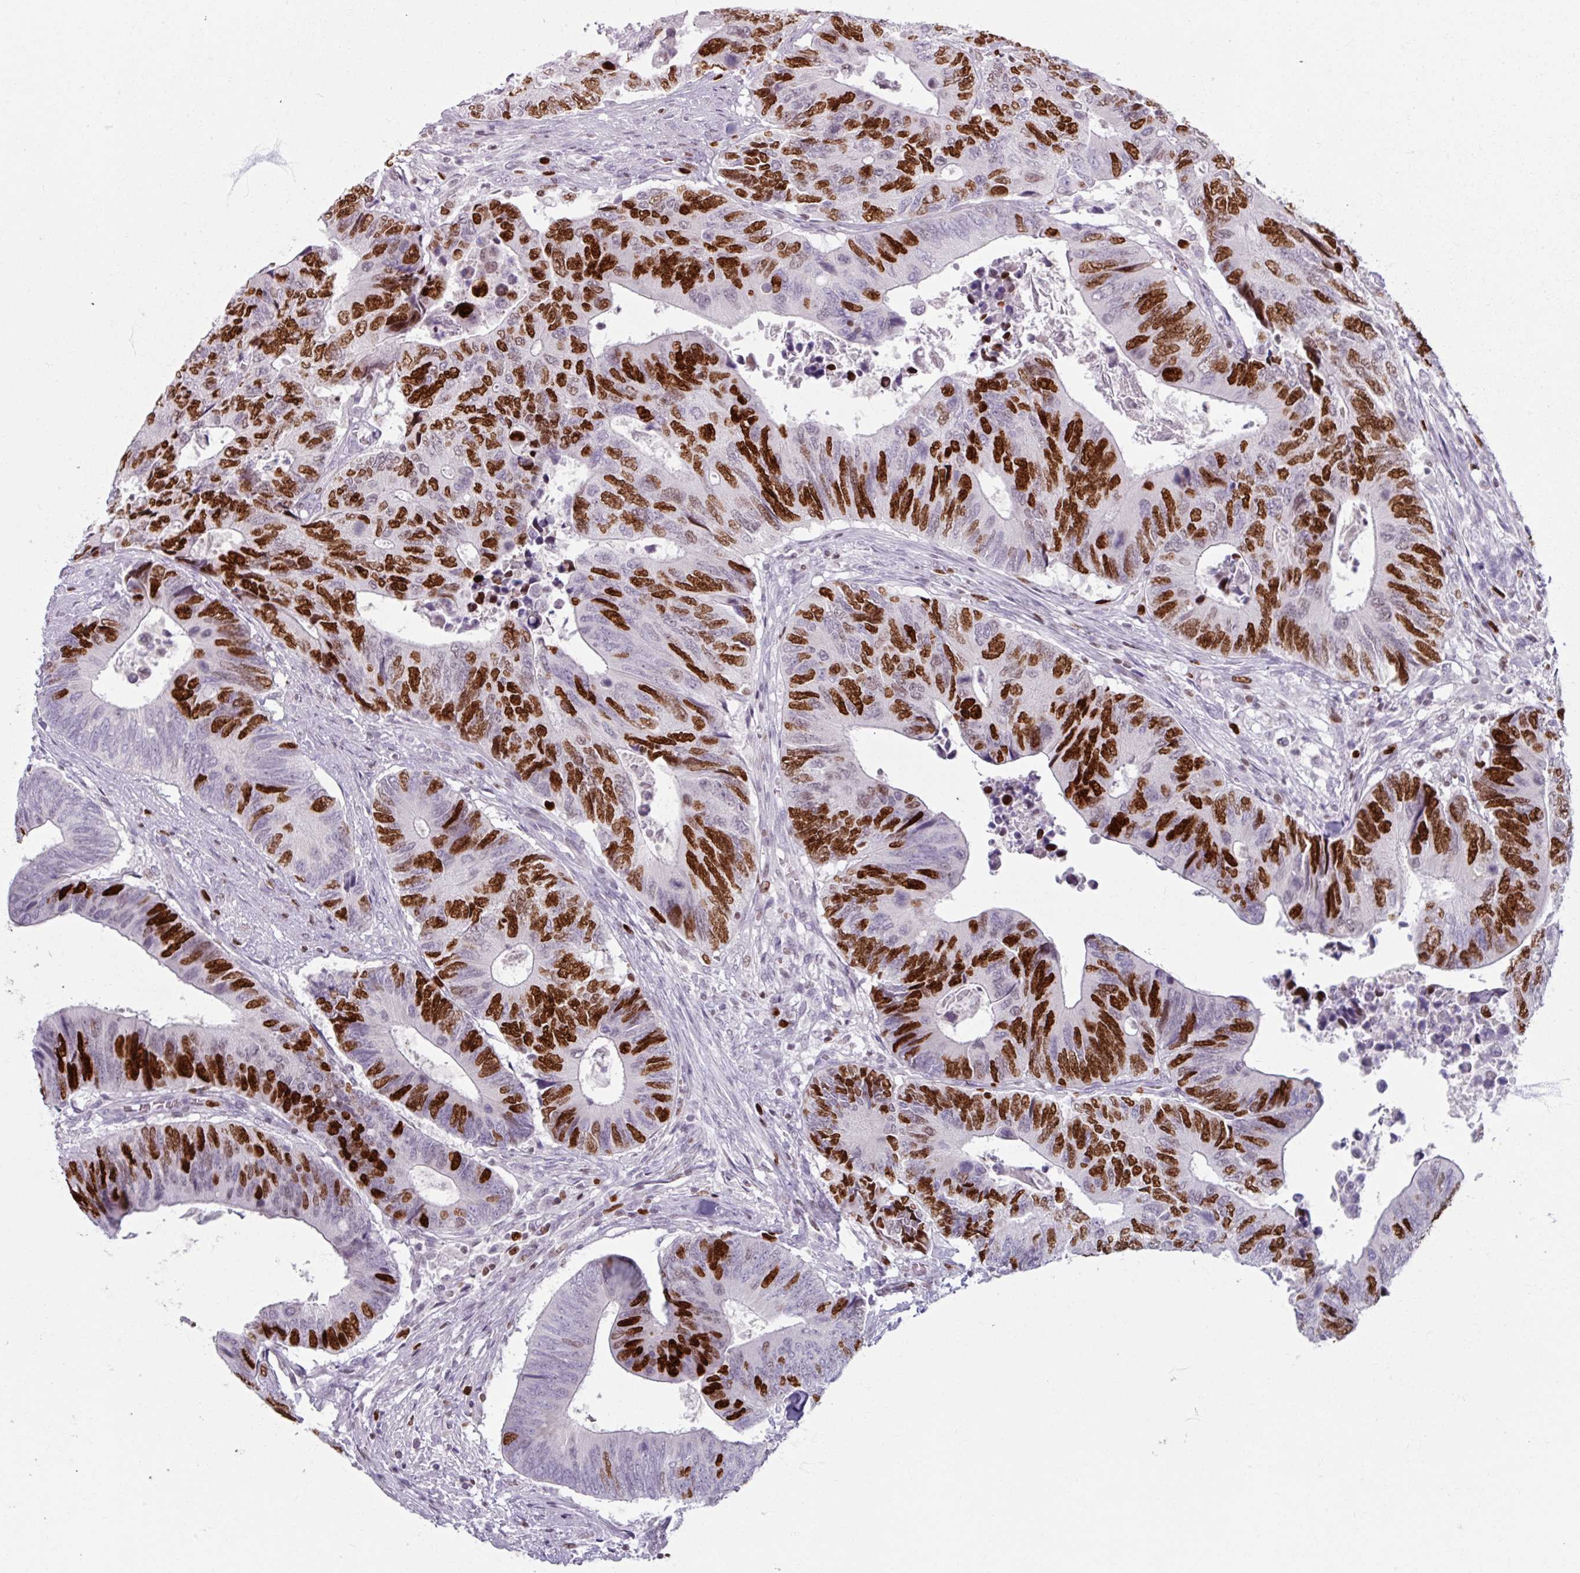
{"staining": {"intensity": "strong", "quantity": "25%-75%", "location": "nuclear"}, "tissue": "colorectal cancer", "cell_type": "Tumor cells", "image_type": "cancer", "snomed": [{"axis": "morphology", "description": "Adenocarcinoma, NOS"}, {"axis": "topography", "description": "Colon"}], "caption": "This is a histology image of immunohistochemistry staining of colorectal adenocarcinoma, which shows strong positivity in the nuclear of tumor cells.", "gene": "ATAD2", "patient": {"sex": "male", "age": 87}}